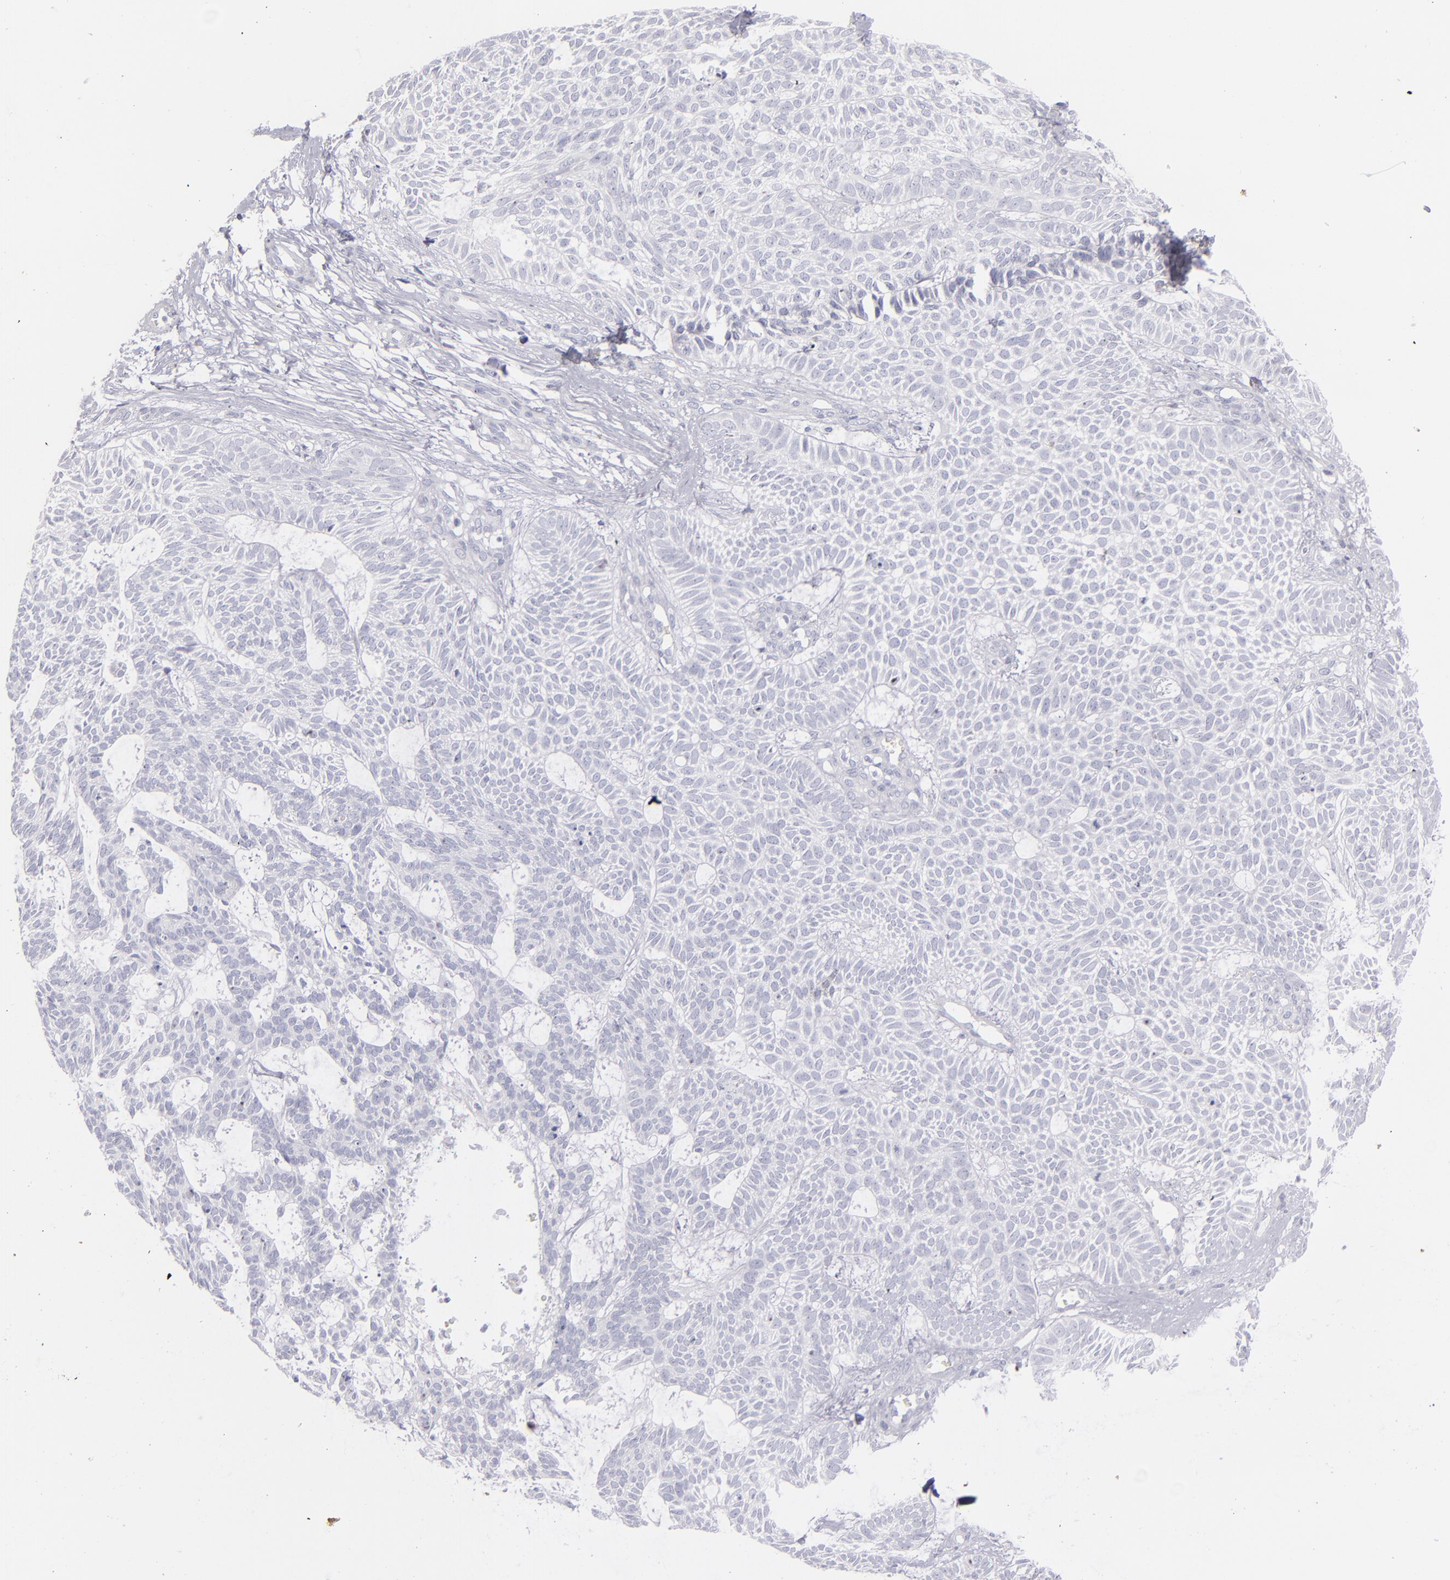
{"staining": {"intensity": "negative", "quantity": "none", "location": "none"}, "tissue": "skin cancer", "cell_type": "Tumor cells", "image_type": "cancer", "snomed": [{"axis": "morphology", "description": "Basal cell carcinoma"}, {"axis": "topography", "description": "Skin"}], "caption": "This is a micrograph of immunohistochemistry (IHC) staining of skin cancer, which shows no staining in tumor cells. Brightfield microscopy of immunohistochemistry (IHC) stained with DAB (3,3'-diaminobenzidine) (brown) and hematoxylin (blue), captured at high magnification.", "gene": "CD22", "patient": {"sex": "male", "age": 75}}